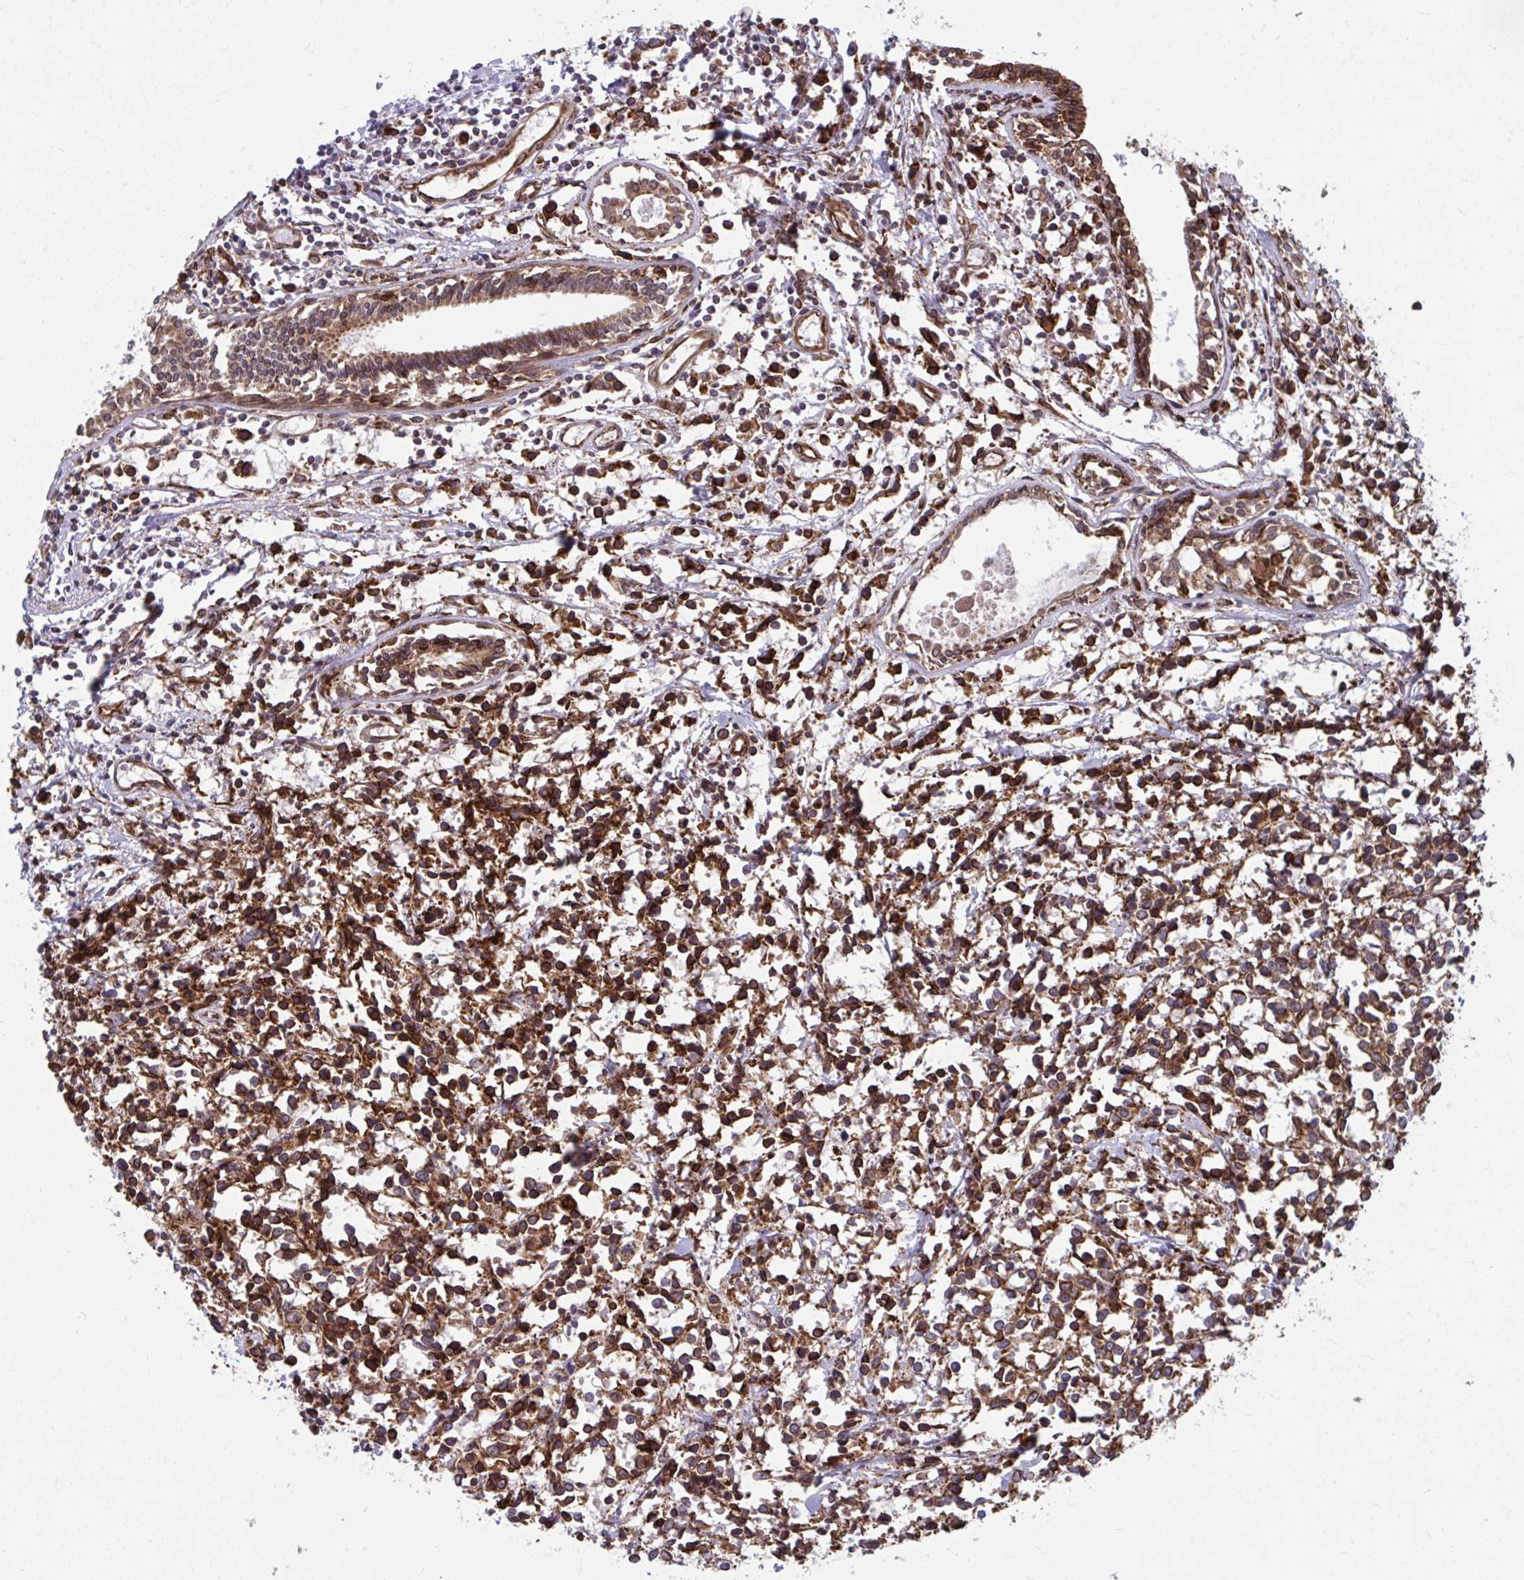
{"staining": {"intensity": "moderate", "quantity": ">75%", "location": "cytoplasmic/membranous"}, "tissue": "breast cancer", "cell_type": "Tumor cells", "image_type": "cancer", "snomed": [{"axis": "morphology", "description": "Duct carcinoma"}, {"axis": "topography", "description": "Breast"}], "caption": "A brown stain shows moderate cytoplasmic/membranous staining of a protein in infiltrating ductal carcinoma (breast) tumor cells.", "gene": "STIM2", "patient": {"sex": "female", "age": 80}}